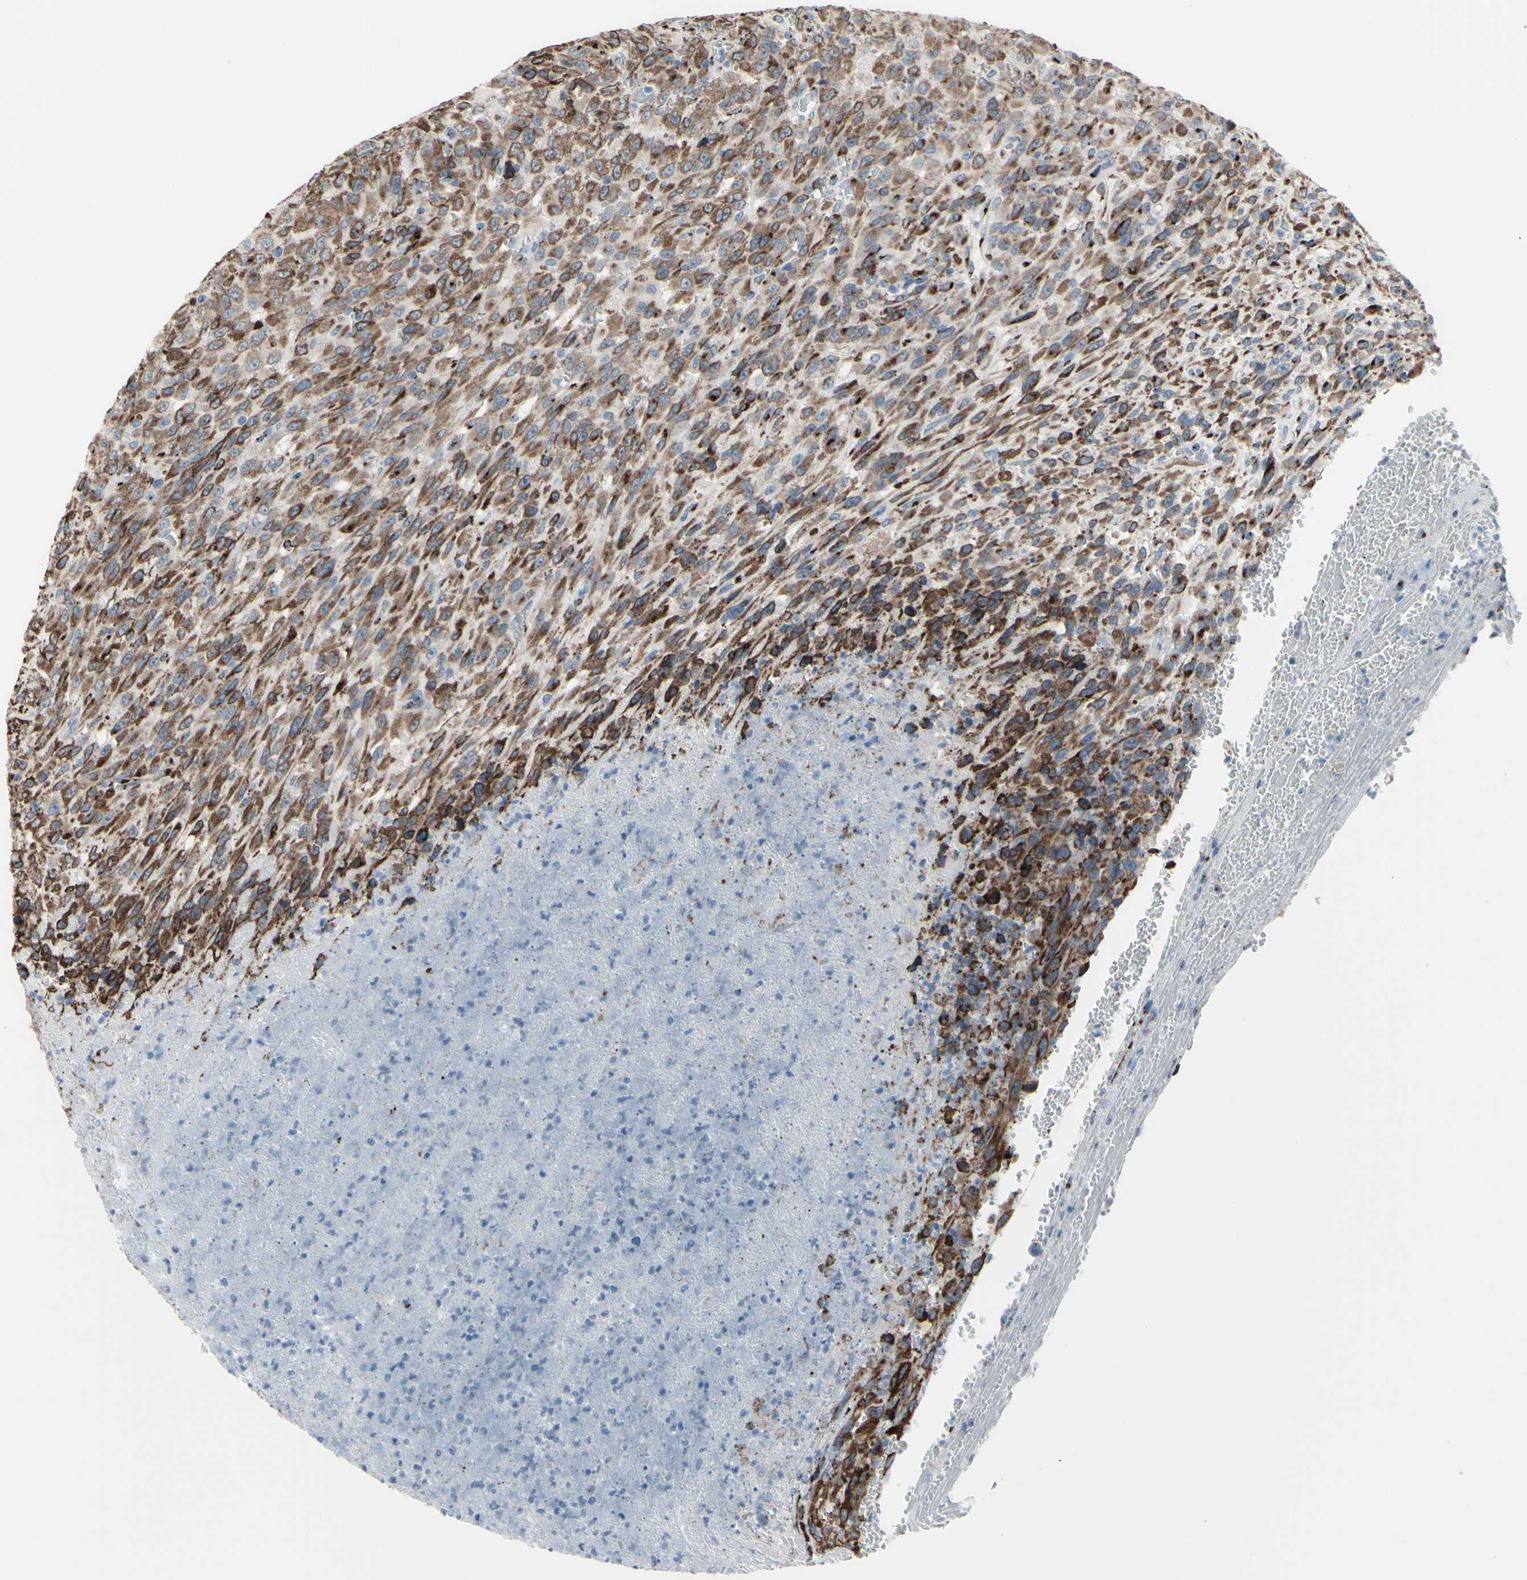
{"staining": {"intensity": "strong", "quantity": ">75%", "location": "cytoplasmic/membranous"}, "tissue": "urothelial cancer", "cell_type": "Tumor cells", "image_type": "cancer", "snomed": [{"axis": "morphology", "description": "Urothelial carcinoma, High grade"}, {"axis": "topography", "description": "Urinary bladder"}], "caption": "Immunohistochemical staining of human urothelial cancer reveals high levels of strong cytoplasmic/membranous staining in approximately >75% of tumor cells.", "gene": "GLG1", "patient": {"sex": "male", "age": 66}}